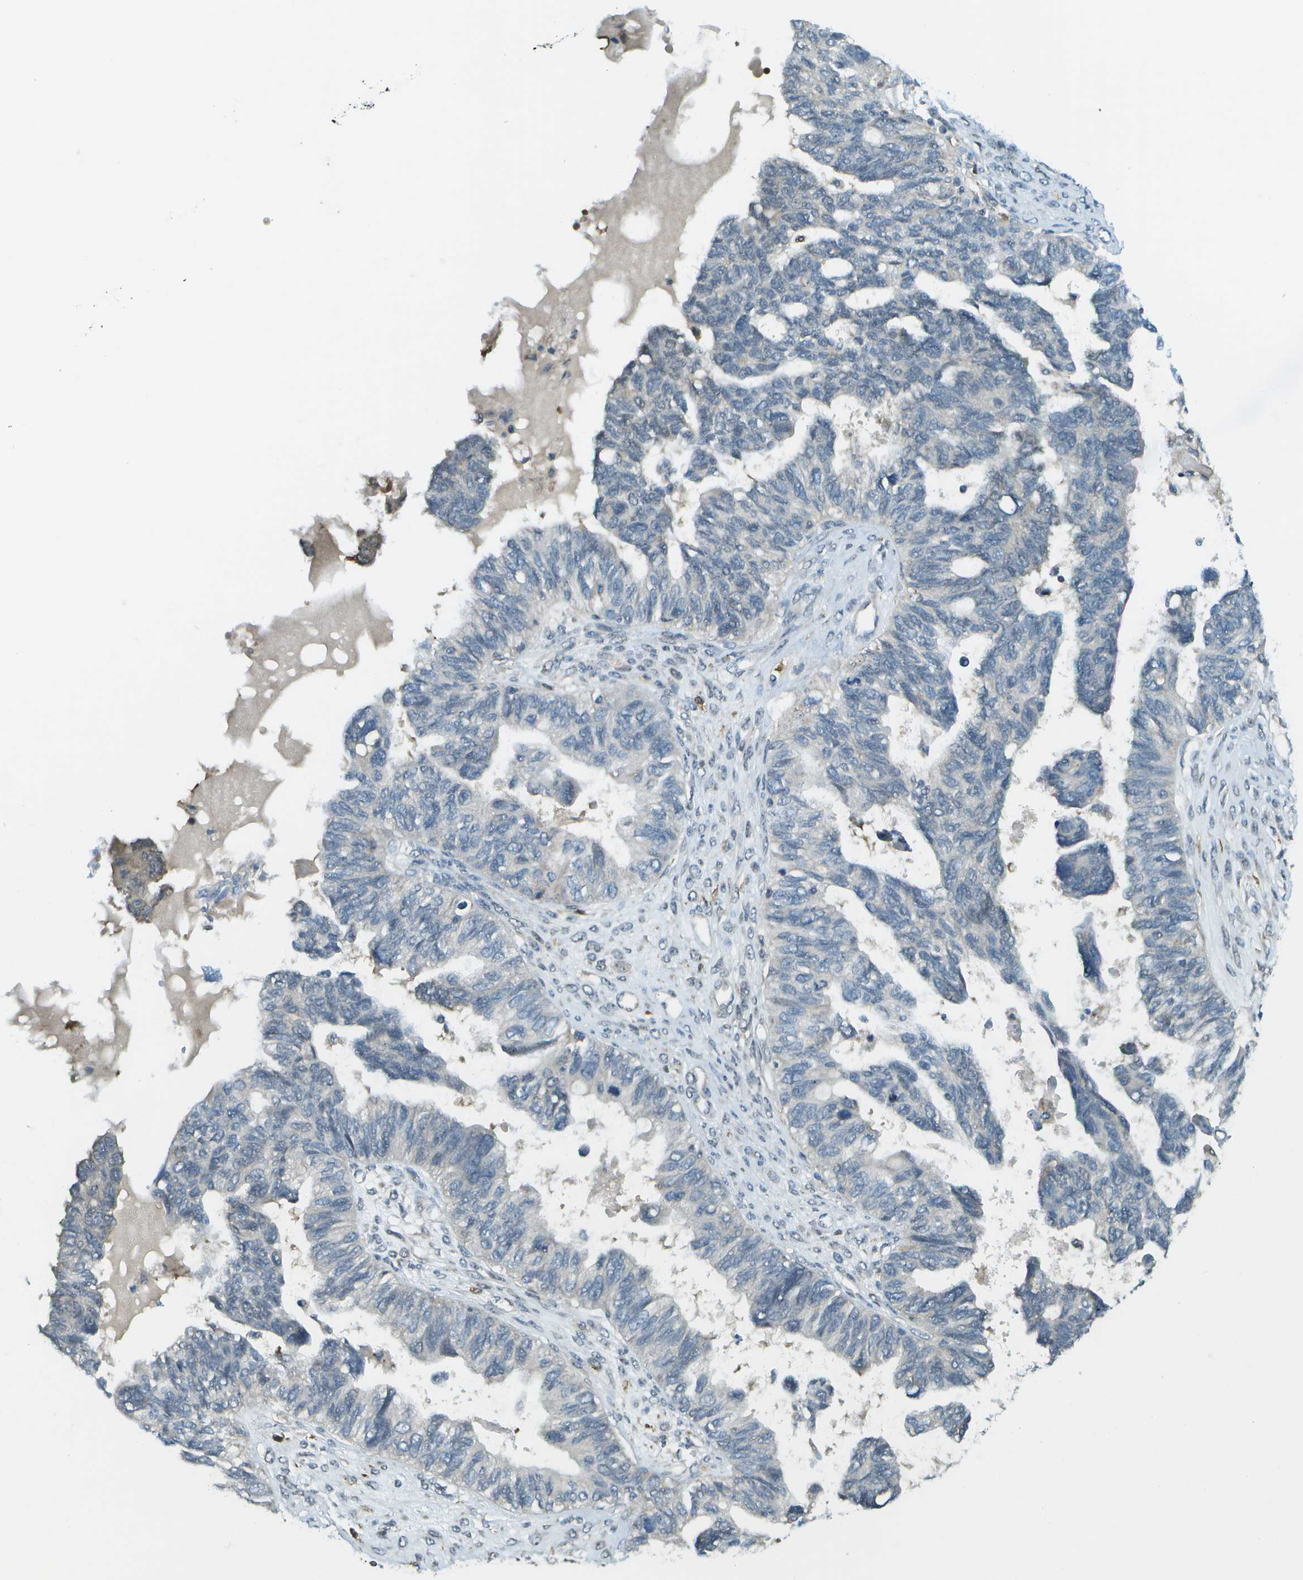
{"staining": {"intensity": "moderate", "quantity": "<25%", "location": "cytoplasmic/membranous"}, "tissue": "ovarian cancer", "cell_type": "Tumor cells", "image_type": "cancer", "snomed": [{"axis": "morphology", "description": "Cystadenocarcinoma, serous, NOS"}, {"axis": "topography", "description": "Ovary"}], "caption": "Approximately <25% of tumor cells in human serous cystadenocarcinoma (ovarian) reveal moderate cytoplasmic/membranous protein expression as visualized by brown immunohistochemical staining.", "gene": "CDH23", "patient": {"sex": "female", "age": 79}}